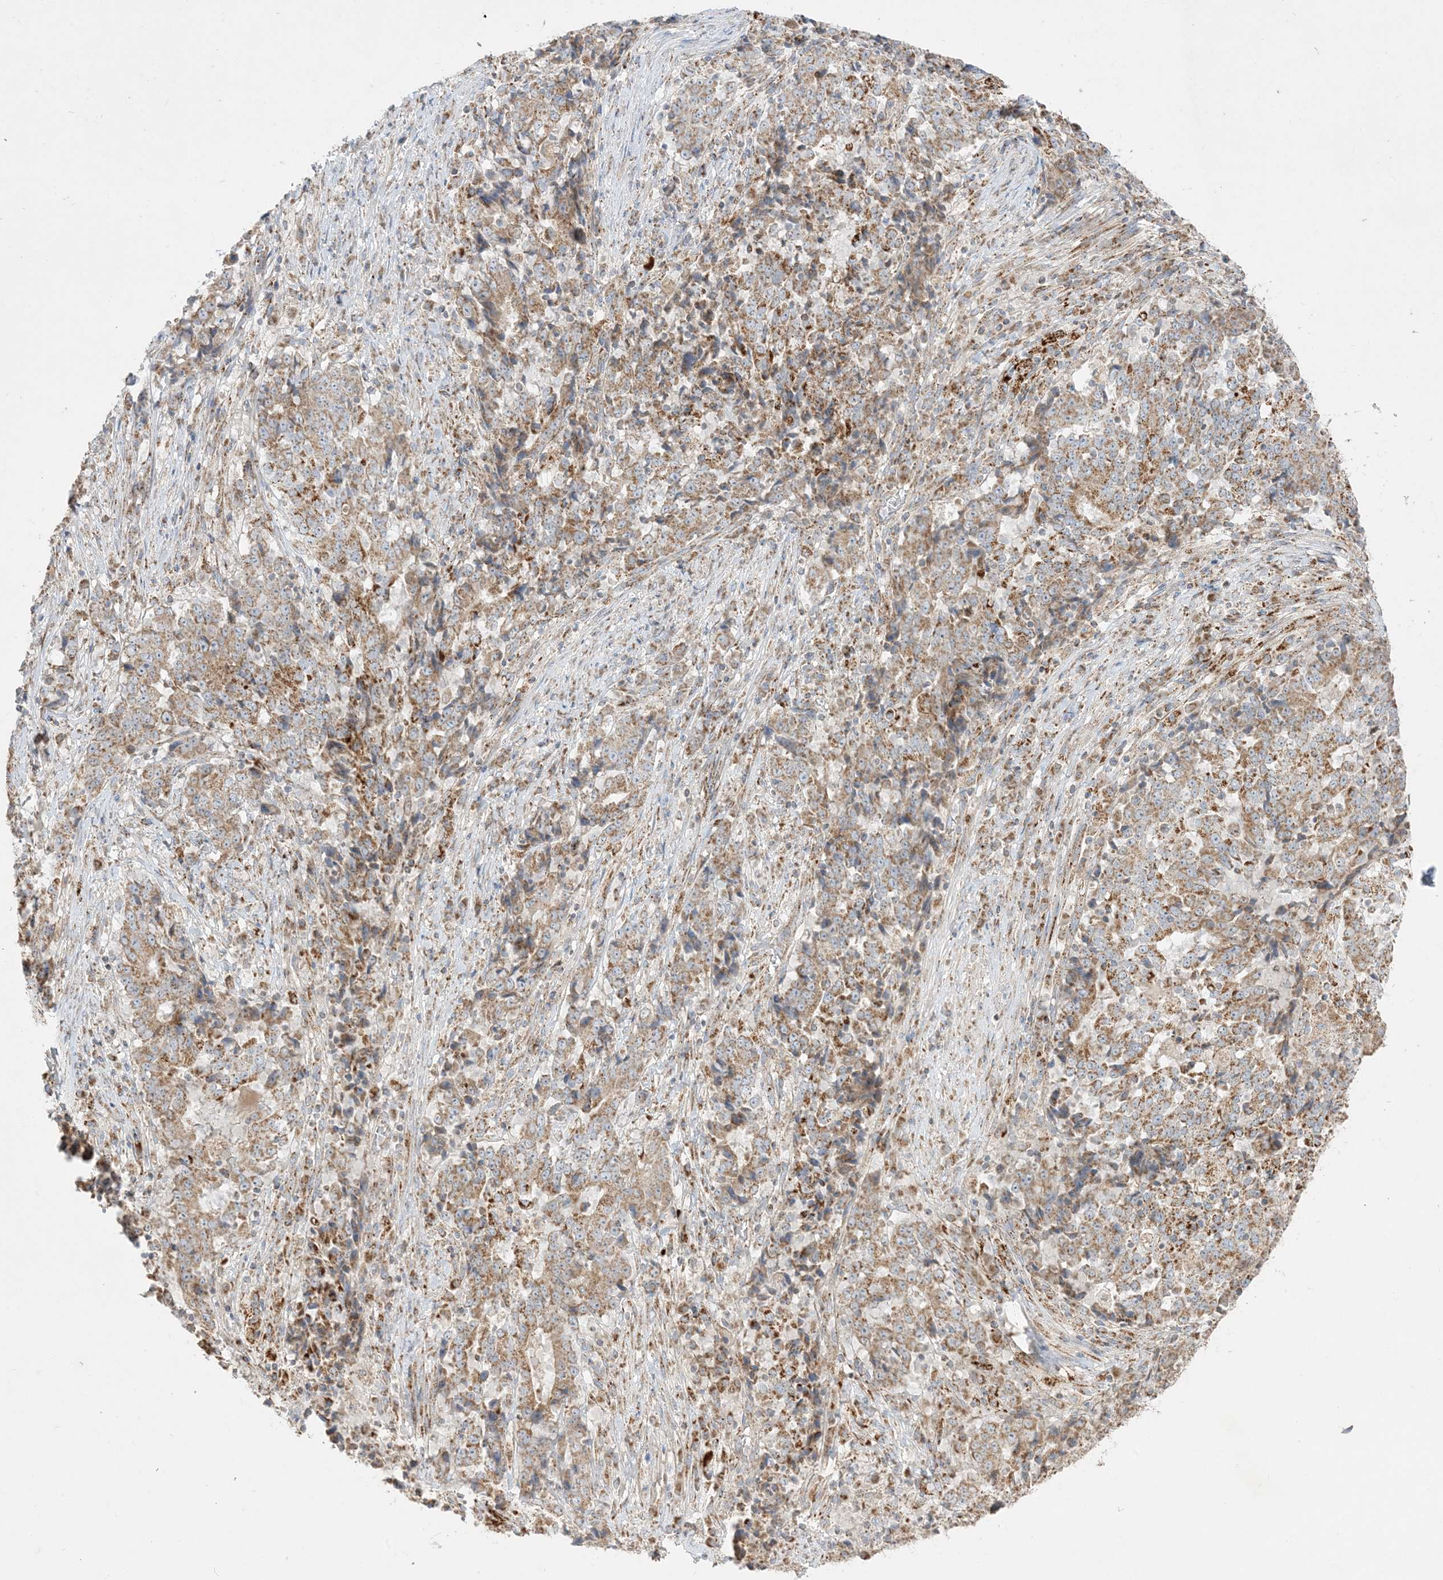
{"staining": {"intensity": "moderate", "quantity": ">75%", "location": "cytoplasmic/membranous"}, "tissue": "stomach cancer", "cell_type": "Tumor cells", "image_type": "cancer", "snomed": [{"axis": "morphology", "description": "Adenocarcinoma, NOS"}, {"axis": "topography", "description": "Stomach"}], "caption": "Stomach cancer (adenocarcinoma) stained with DAB (3,3'-diaminobenzidine) immunohistochemistry (IHC) displays medium levels of moderate cytoplasmic/membranous positivity in approximately >75% of tumor cells. (DAB IHC, brown staining for protein, blue staining for nuclei).", "gene": "NDUFAF3", "patient": {"sex": "male", "age": 59}}